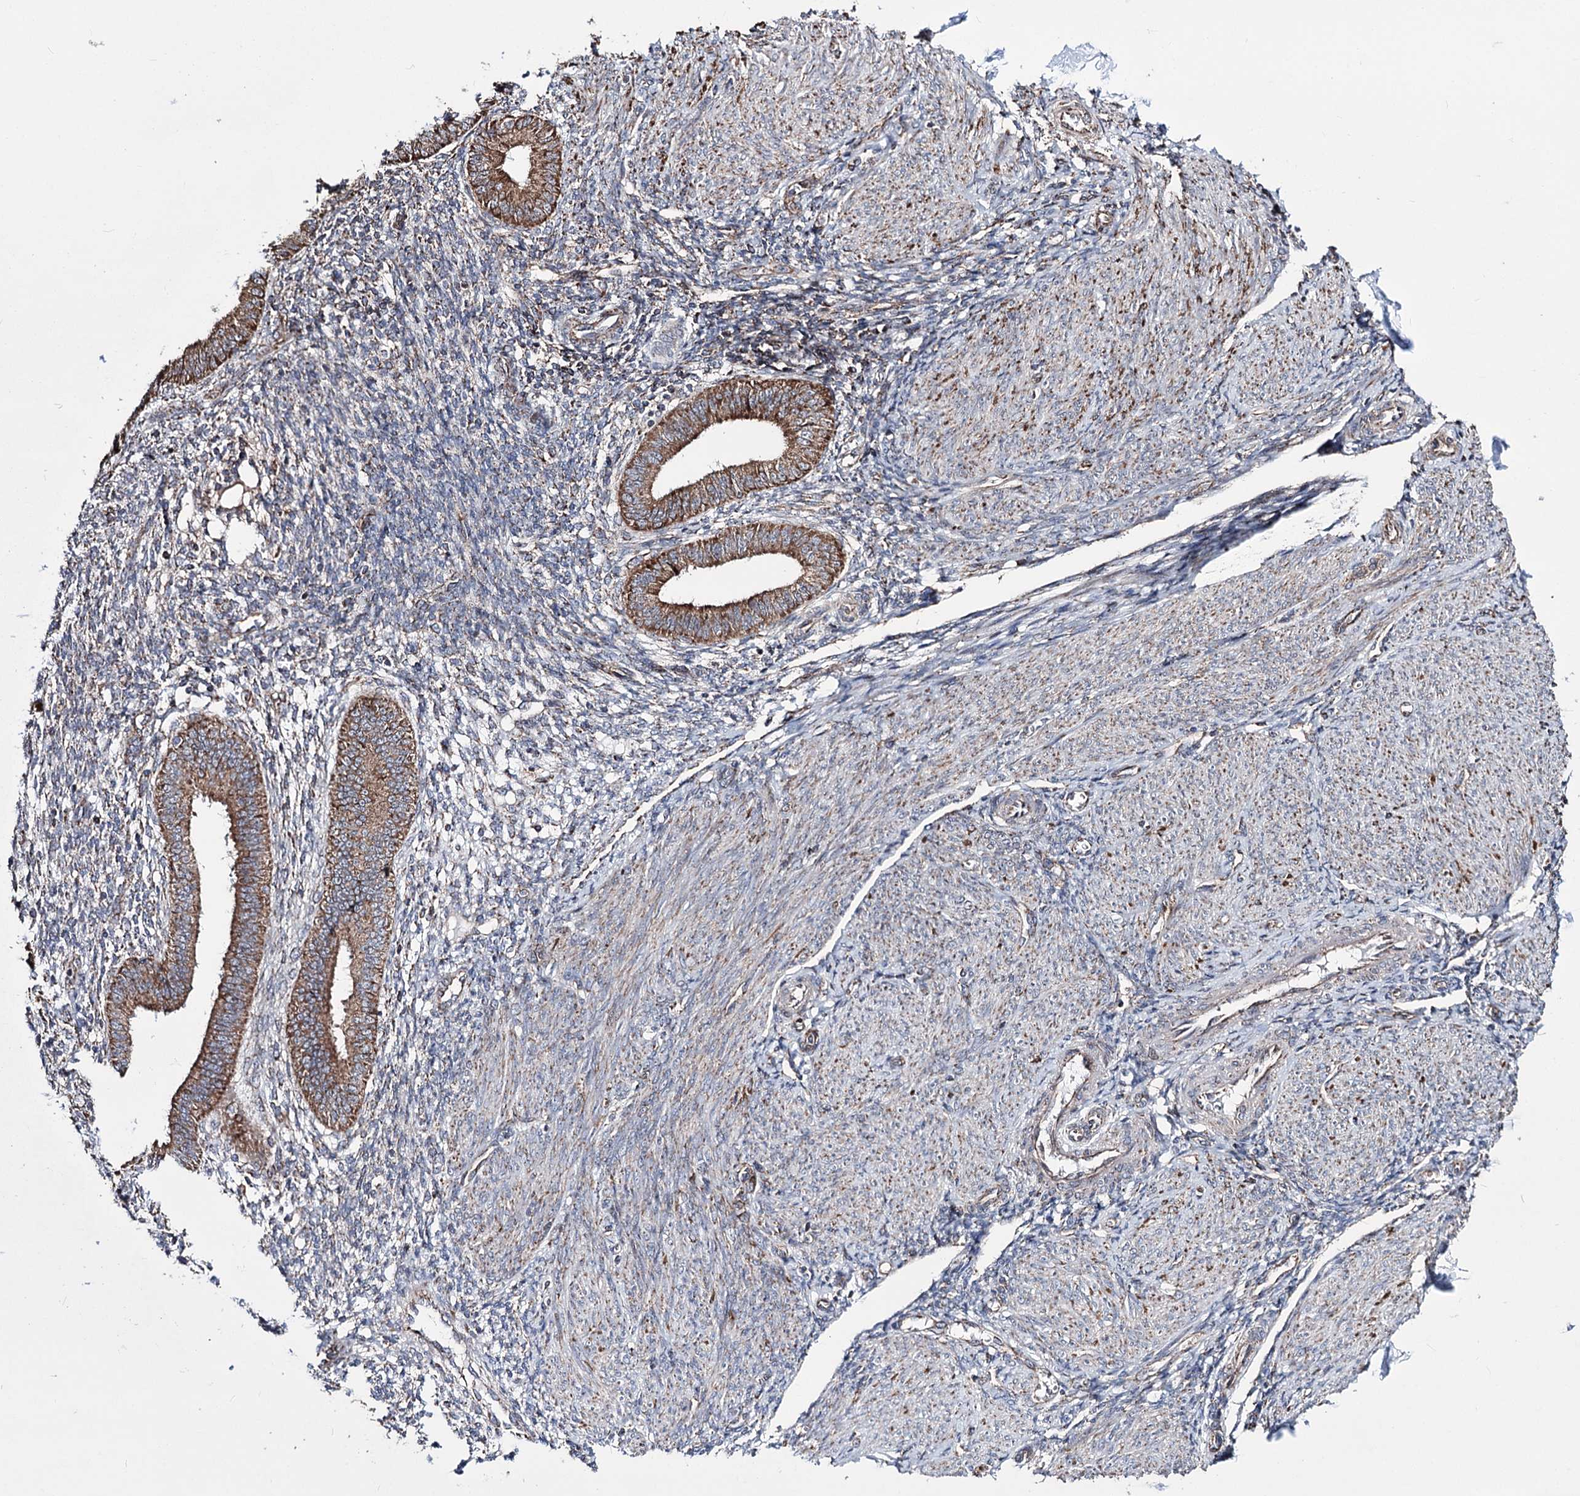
{"staining": {"intensity": "weak", "quantity": "<25%", "location": "cytoplasmic/membranous"}, "tissue": "endometrium", "cell_type": "Cells in endometrial stroma", "image_type": "normal", "snomed": [{"axis": "morphology", "description": "Normal tissue, NOS"}, {"axis": "topography", "description": "Uterus"}, {"axis": "topography", "description": "Endometrium"}], "caption": "This is a micrograph of immunohistochemistry staining of normal endometrium, which shows no positivity in cells in endometrial stroma.", "gene": "CREB3L4", "patient": {"sex": "female", "age": 48}}